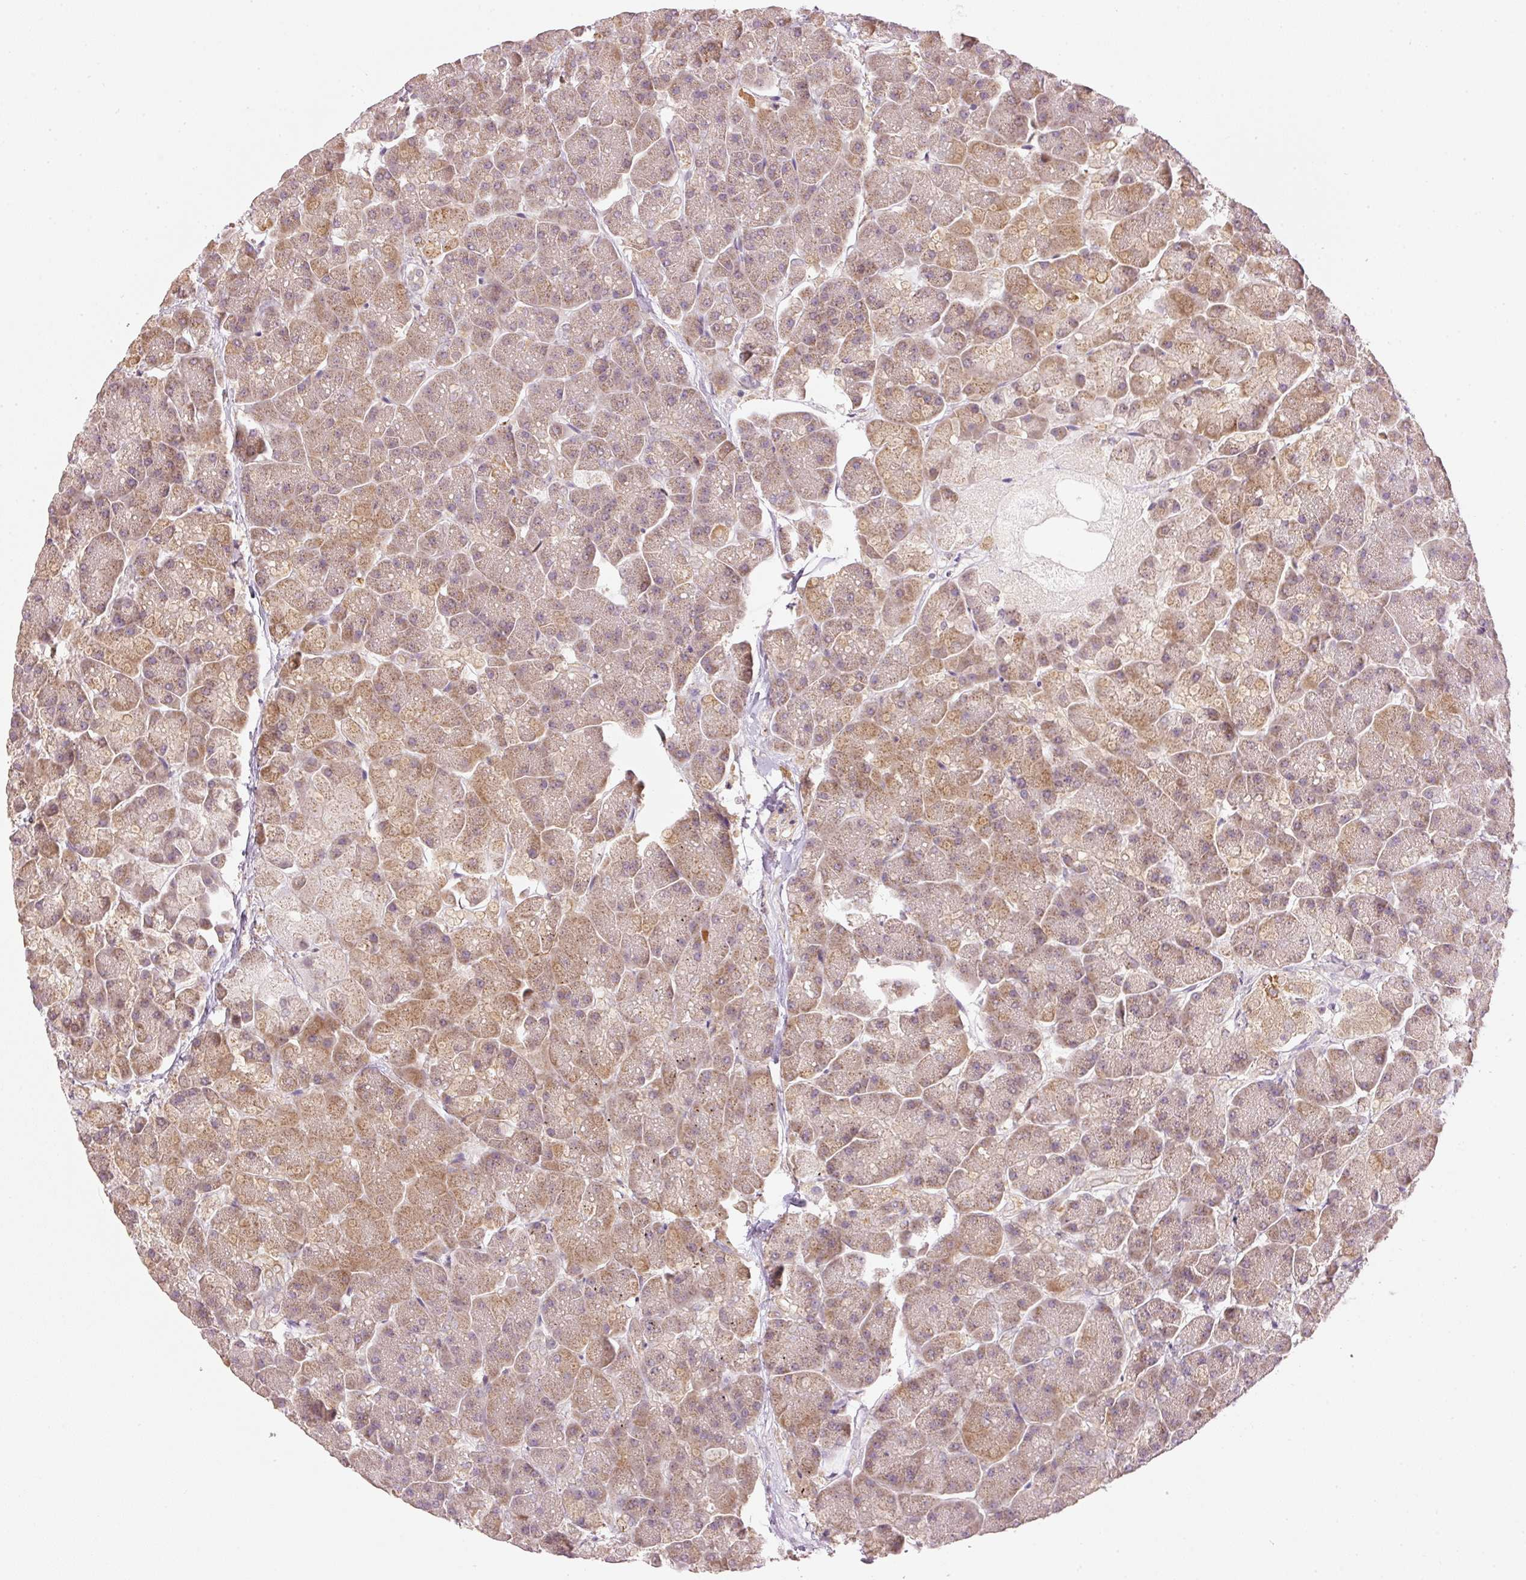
{"staining": {"intensity": "moderate", "quantity": ">75%", "location": "cytoplasmic/membranous"}, "tissue": "pancreas", "cell_type": "Exocrine glandular cells", "image_type": "normal", "snomed": [{"axis": "morphology", "description": "Normal tissue, NOS"}, {"axis": "topography", "description": "Pancreas"}, {"axis": "topography", "description": "Peripheral nerve tissue"}], "caption": "DAB immunohistochemical staining of unremarkable human pancreas shows moderate cytoplasmic/membranous protein staining in about >75% of exocrine glandular cells.", "gene": "MTHFD1L", "patient": {"sex": "male", "age": 54}}